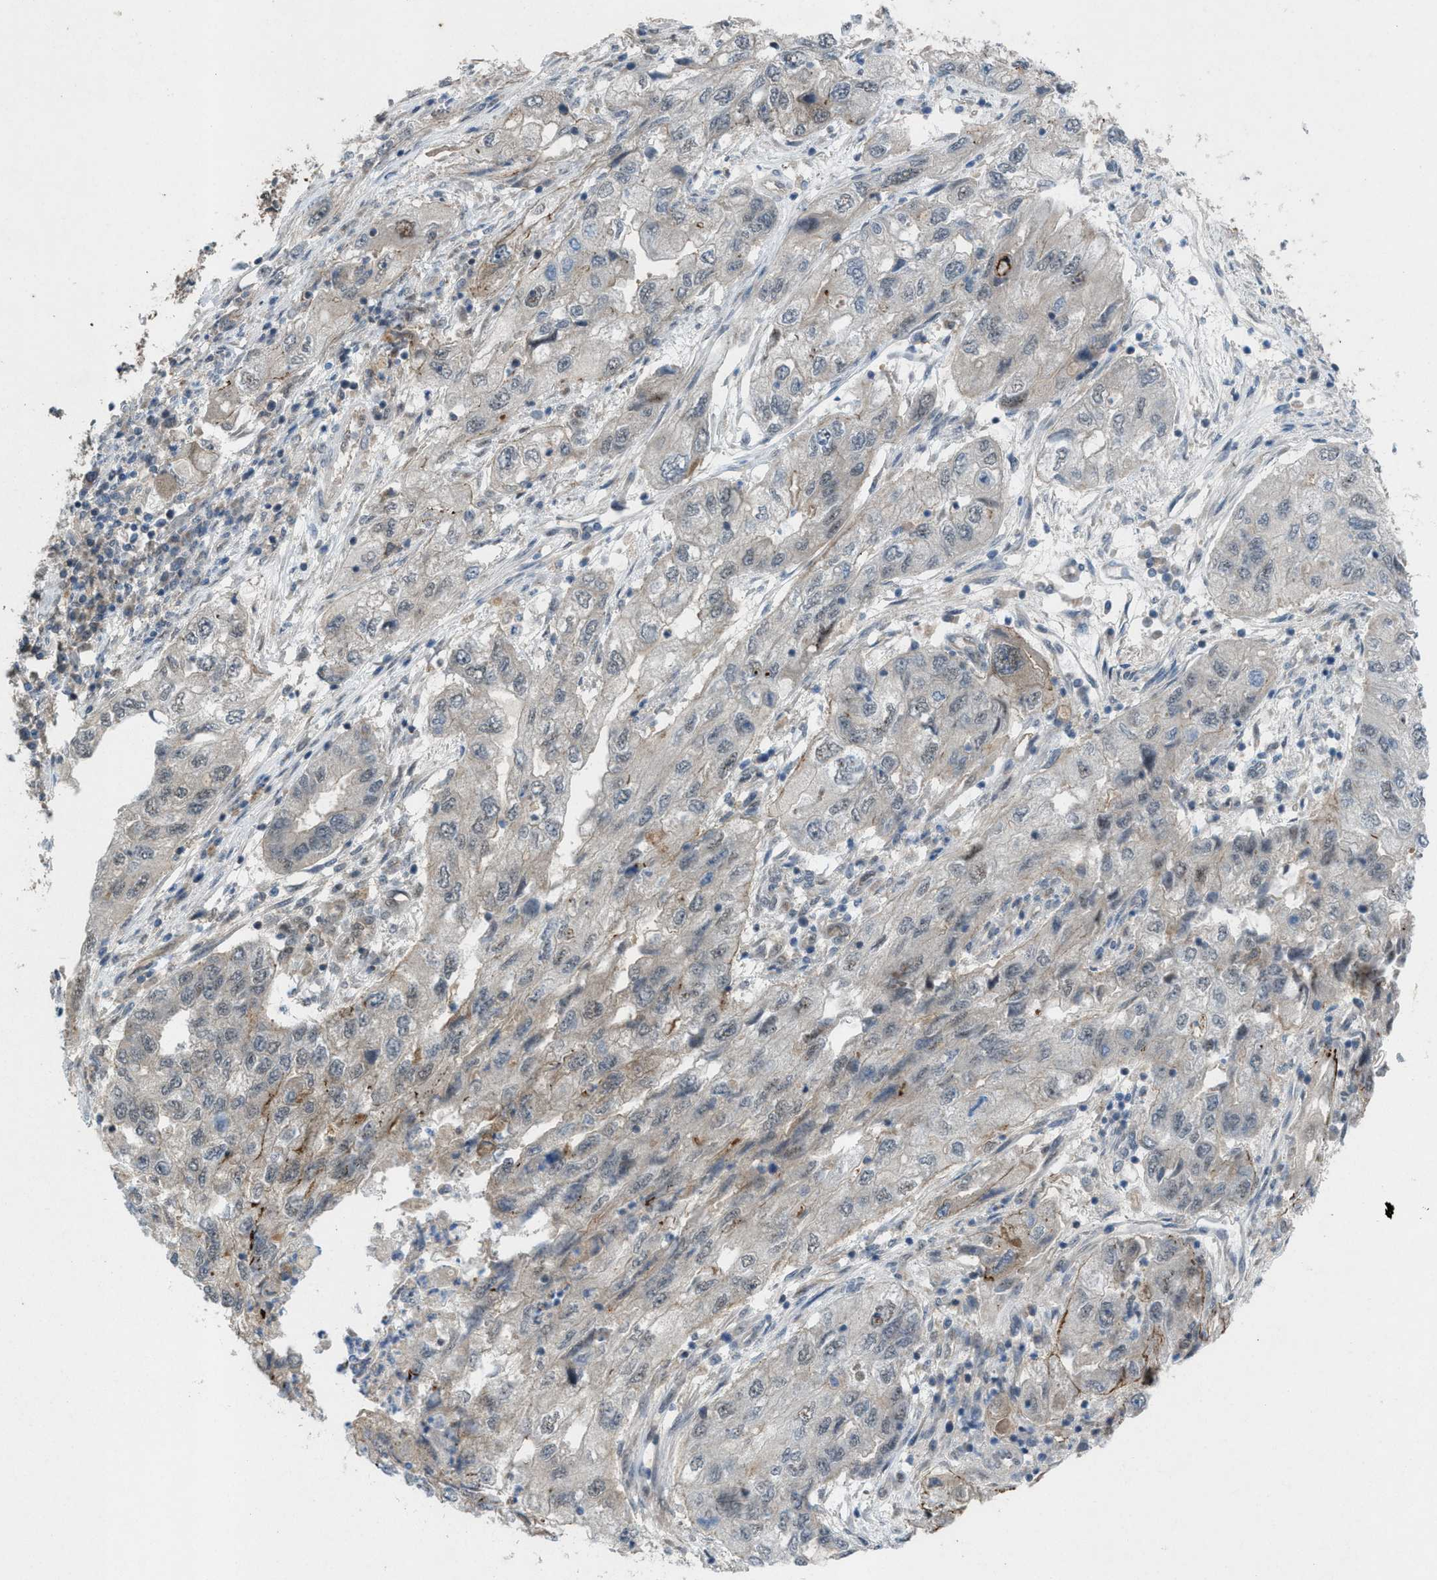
{"staining": {"intensity": "negative", "quantity": "none", "location": "none"}, "tissue": "endometrial cancer", "cell_type": "Tumor cells", "image_type": "cancer", "snomed": [{"axis": "morphology", "description": "Adenocarcinoma, NOS"}, {"axis": "topography", "description": "Endometrium"}], "caption": "DAB immunohistochemical staining of endometrial adenocarcinoma reveals no significant positivity in tumor cells.", "gene": "PLAA", "patient": {"sex": "female", "age": 49}}